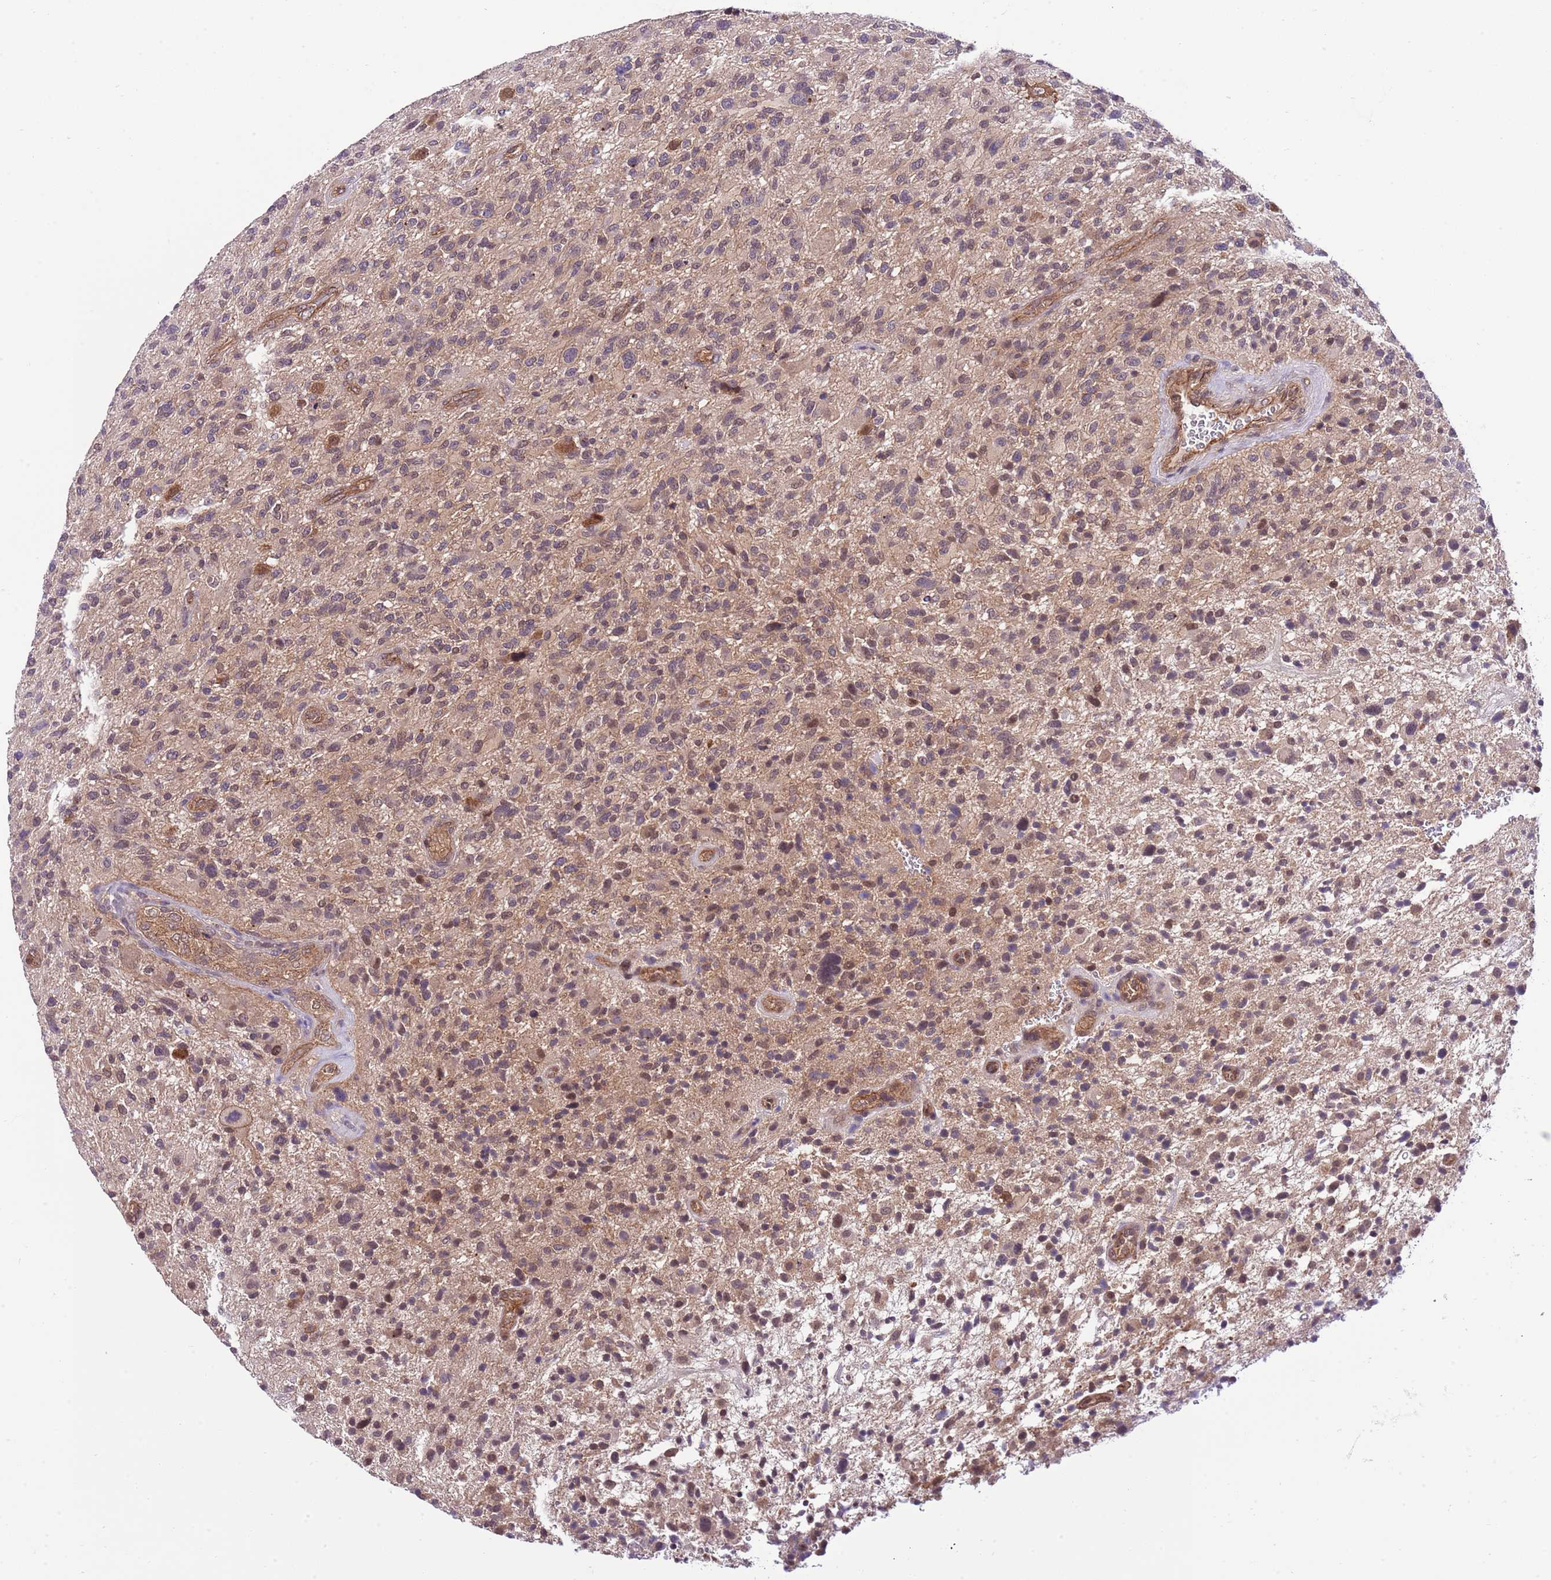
{"staining": {"intensity": "moderate", "quantity": "25%-75%", "location": "cytoplasmic/membranous,nuclear"}, "tissue": "glioma", "cell_type": "Tumor cells", "image_type": "cancer", "snomed": [{"axis": "morphology", "description": "Glioma, malignant, High grade"}, {"axis": "topography", "description": "Brain"}], "caption": "Moderate cytoplasmic/membranous and nuclear expression for a protein is appreciated in about 25%-75% of tumor cells of glioma using IHC.", "gene": "DONSON", "patient": {"sex": "male", "age": 47}}